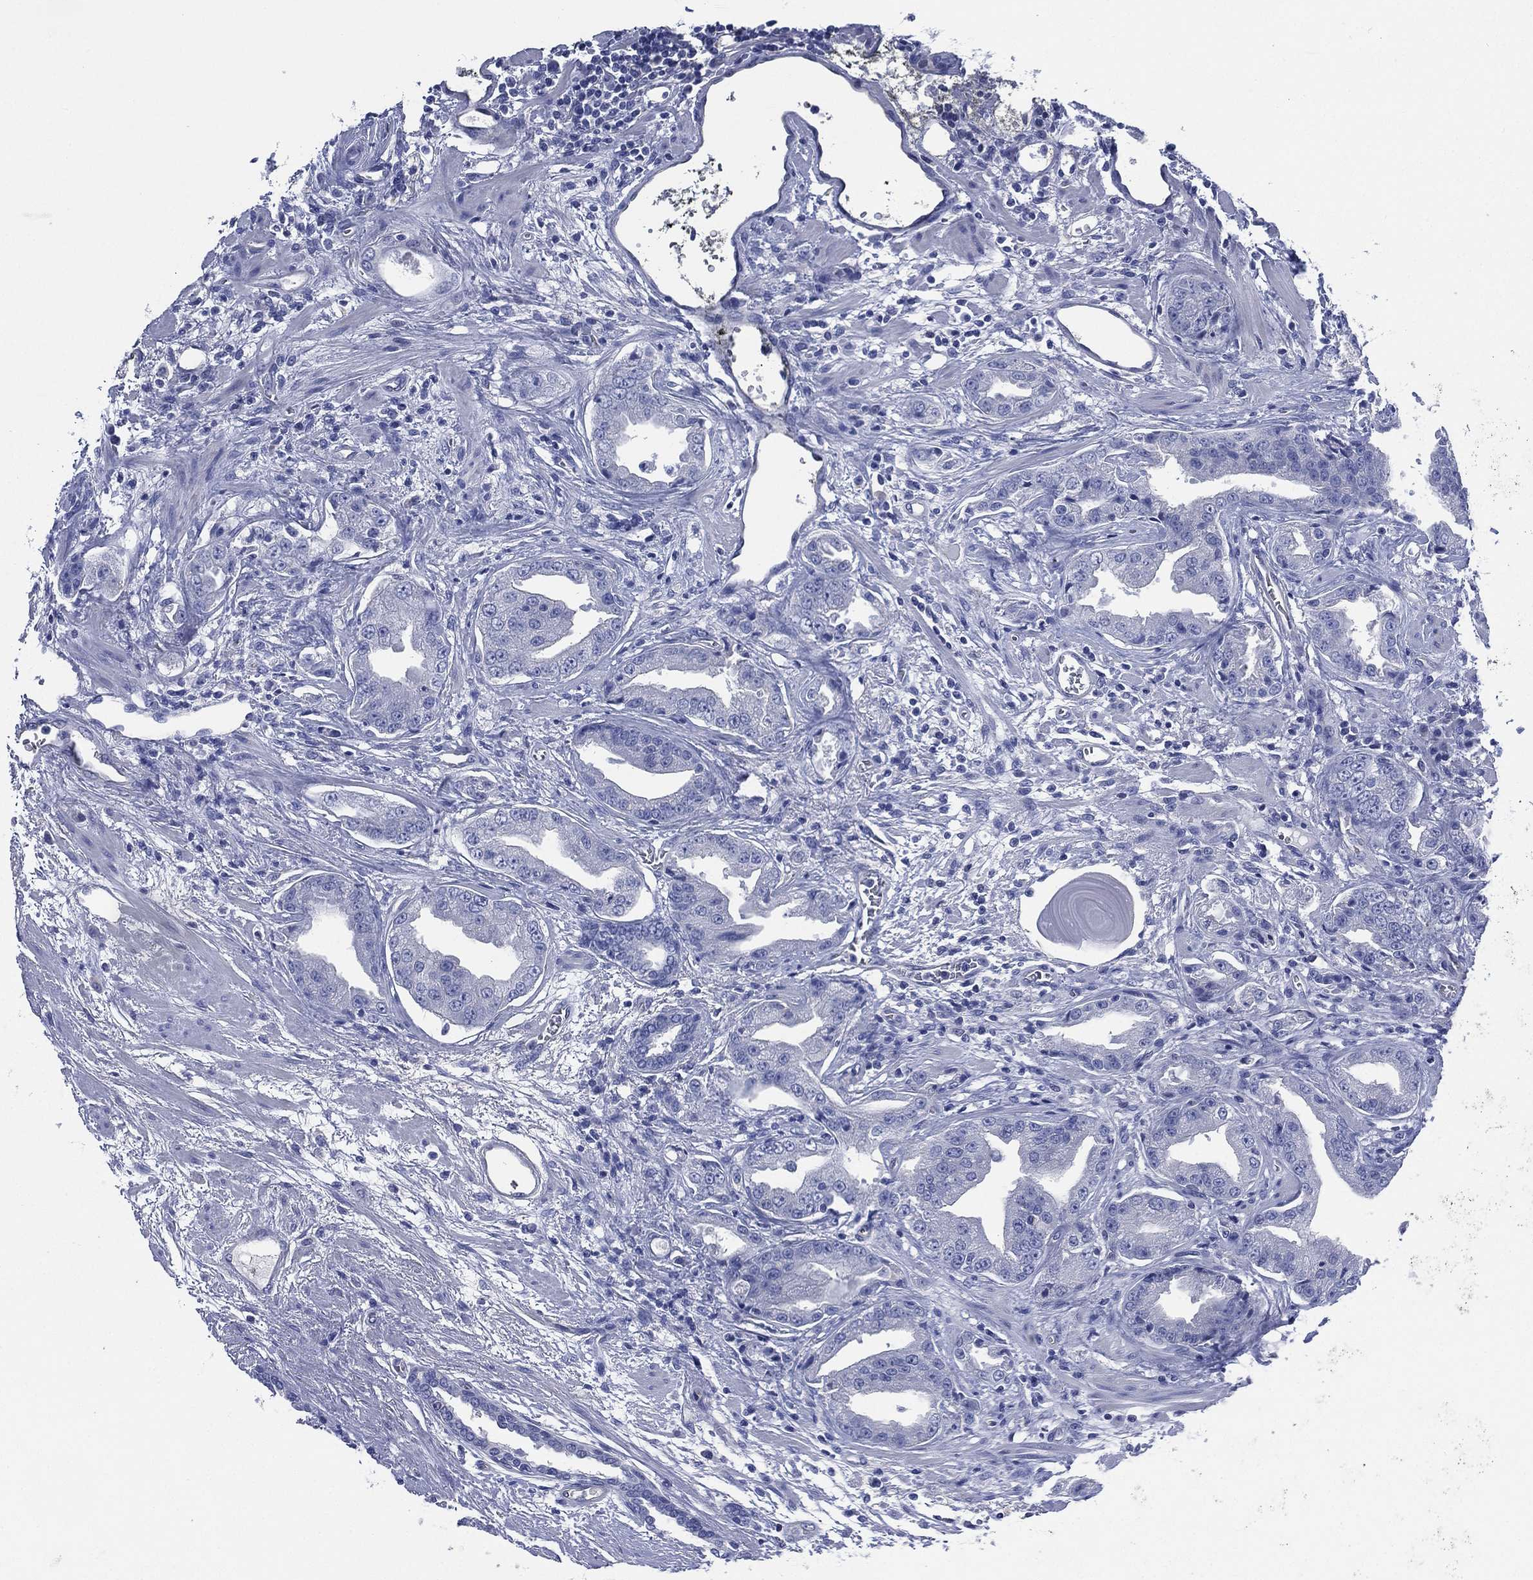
{"staining": {"intensity": "negative", "quantity": "none", "location": "none"}, "tissue": "prostate cancer", "cell_type": "Tumor cells", "image_type": "cancer", "snomed": [{"axis": "morphology", "description": "Adenocarcinoma, Low grade"}, {"axis": "topography", "description": "Prostate"}], "caption": "A high-resolution histopathology image shows immunohistochemistry (IHC) staining of adenocarcinoma (low-grade) (prostate), which demonstrates no significant positivity in tumor cells.", "gene": "CCDC70", "patient": {"sex": "male", "age": 62}}